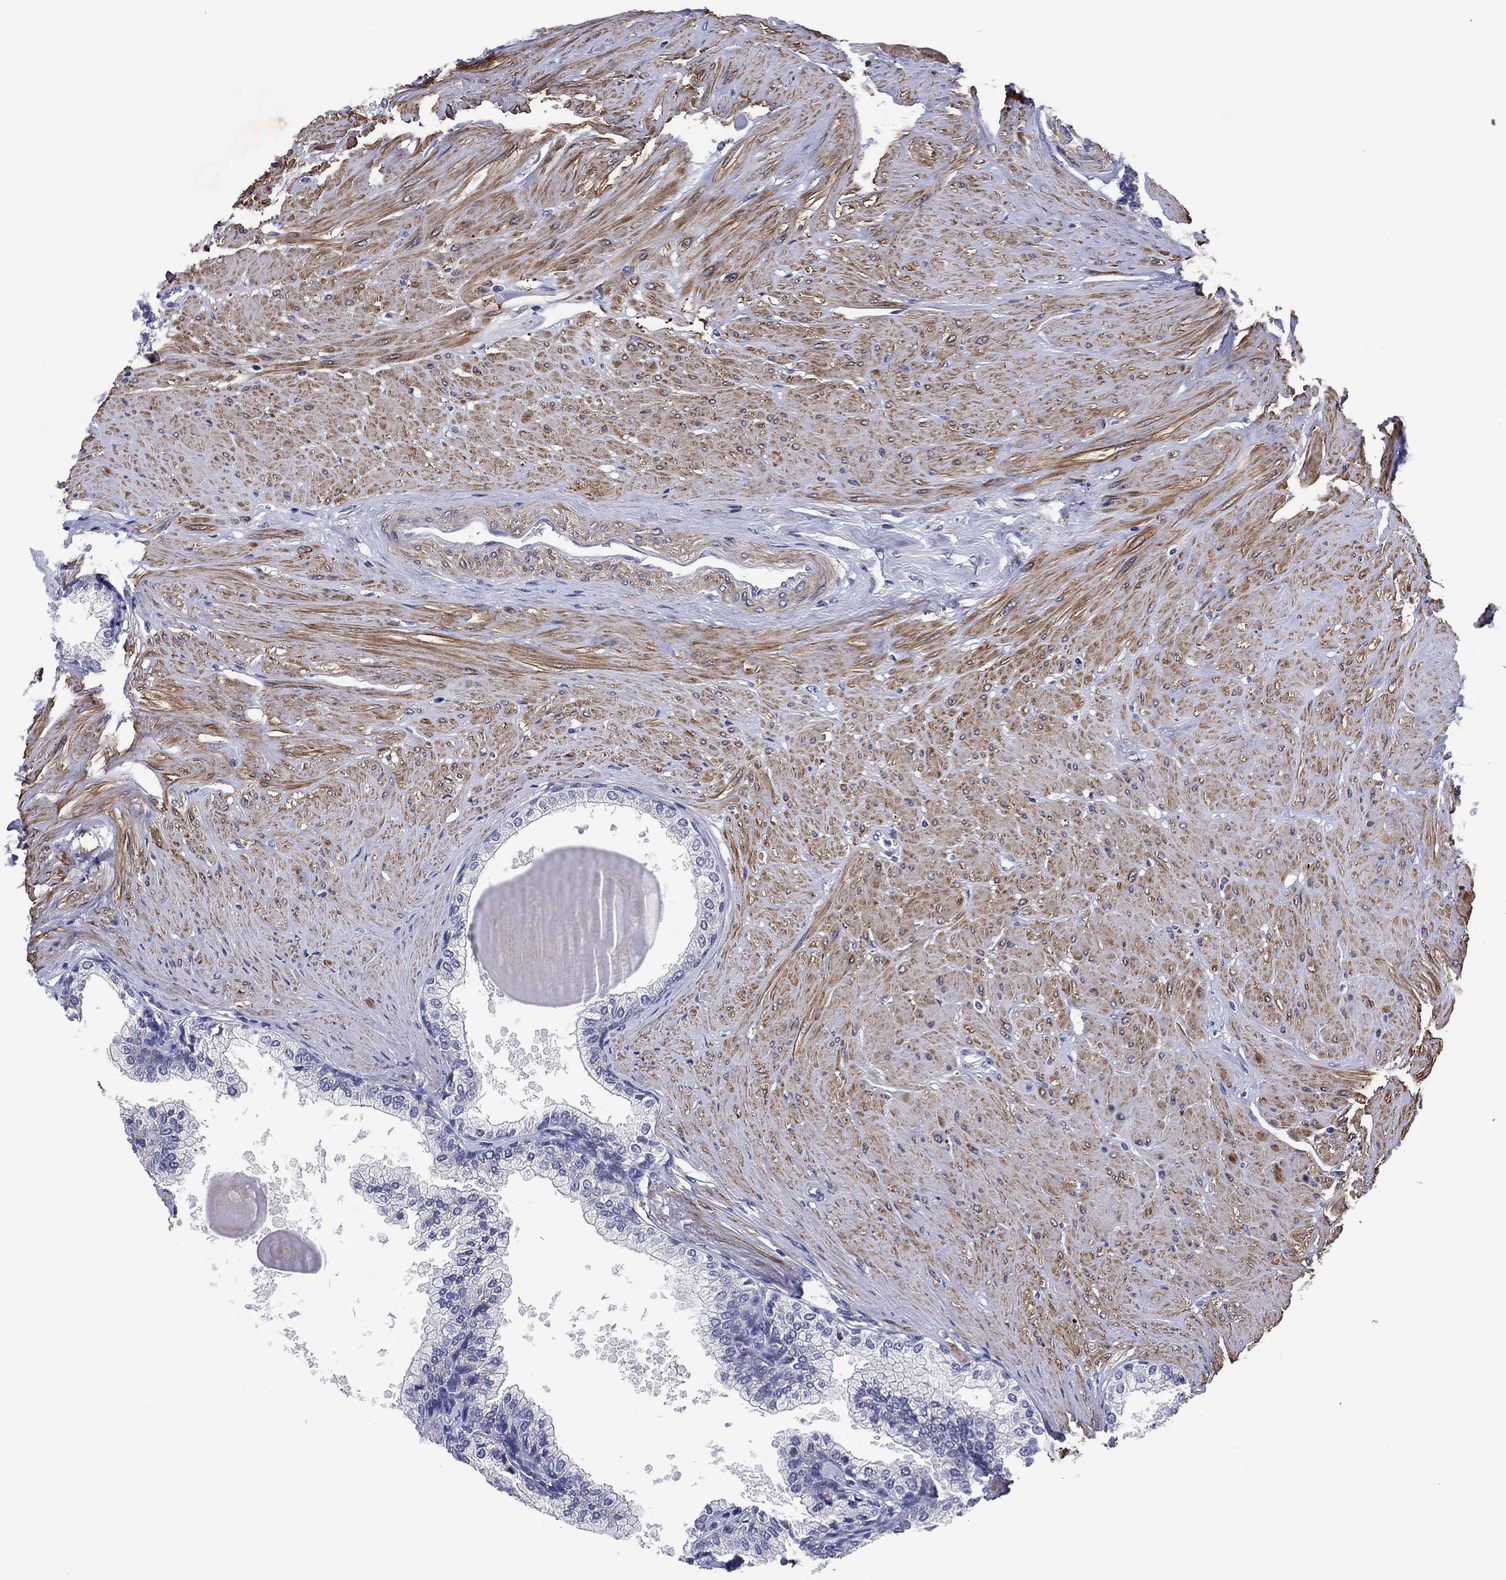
{"staining": {"intensity": "negative", "quantity": "none", "location": "none"}, "tissue": "prostate", "cell_type": "Glandular cells", "image_type": "normal", "snomed": [{"axis": "morphology", "description": "Normal tissue, NOS"}, {"axis": "topography", "description": "Prostate"}], "caption": "IHC image of unremarkable human prostate stained for a protein (brown), which shows no staining in glandular cells.", "gene": "CLIP3", "patient": {"sex": "male", "age": 63}}